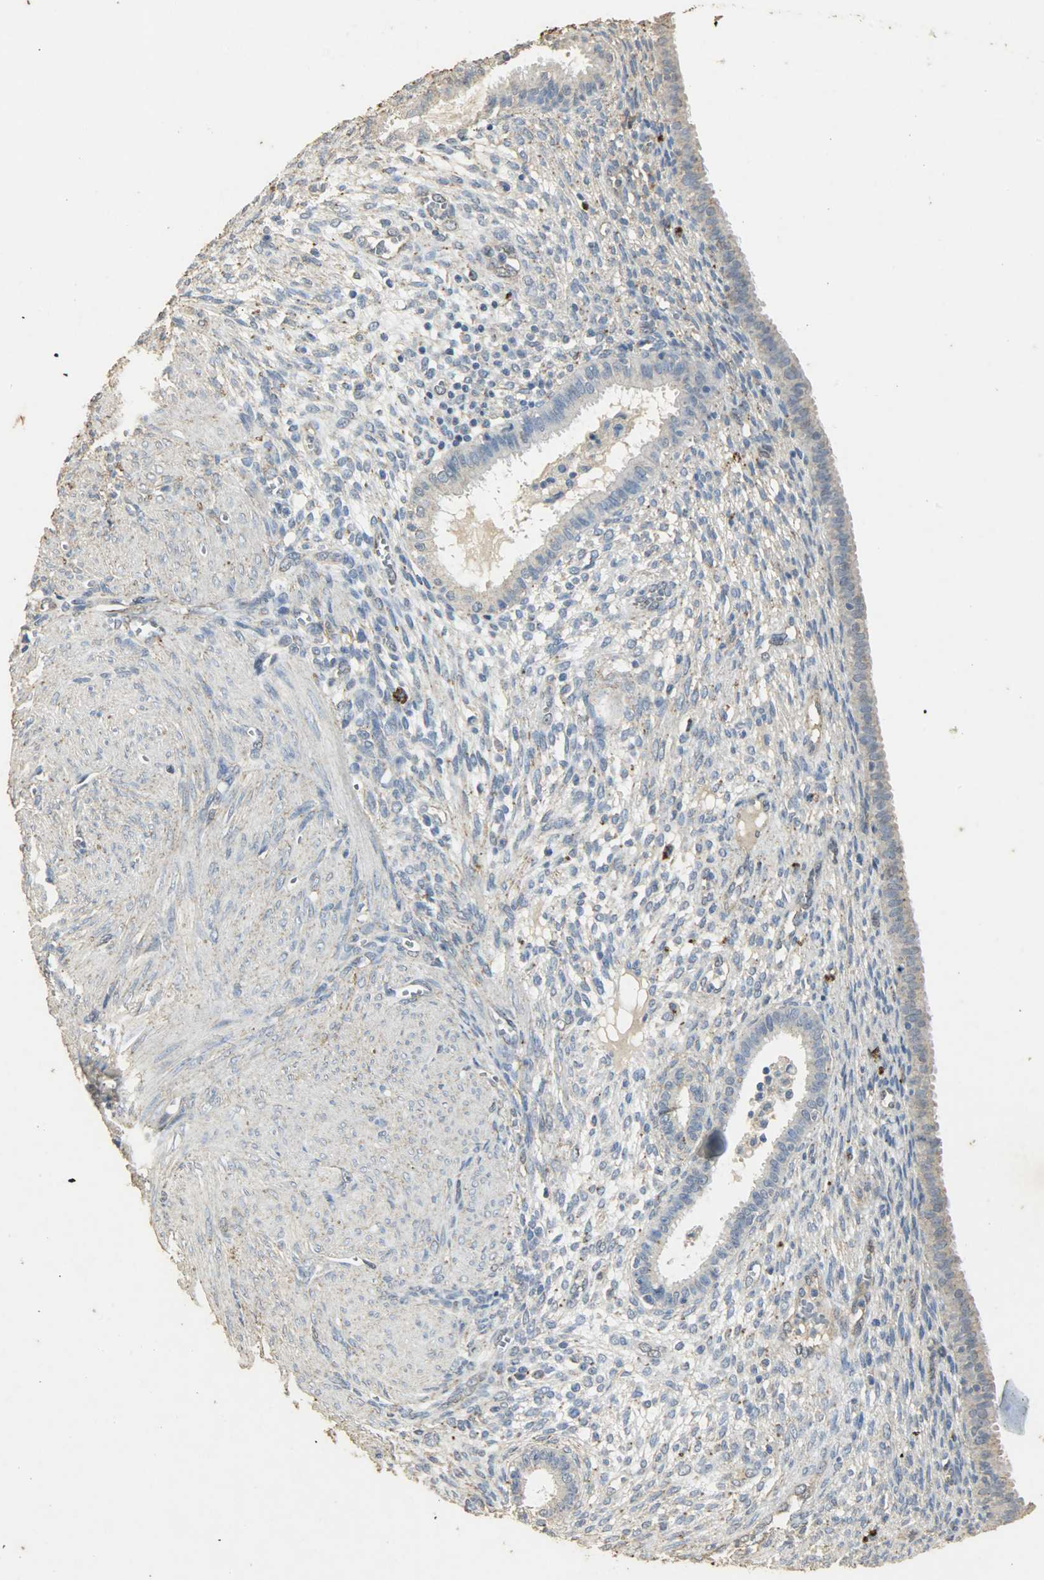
{"staining": {"intensity": "weak", "quantity": "<25%", "location": "cytoplasmic/membranous"}, "tissue": "endometrium", "cell_type": "Cells in endometrial stroma", "image_type": "normal", "snomed": [{"axis": "morphology", "description": "Normal tissue, NOS"}, {"axis": "topography", "description": "Endometrium"}], "caption": "Immunohistochemical staining of normal human endometrium exhibits no significant positivity in cells in endometrial stroma.", "gene": "ASB9", "patient": {"sex": "female", "age": 72}}